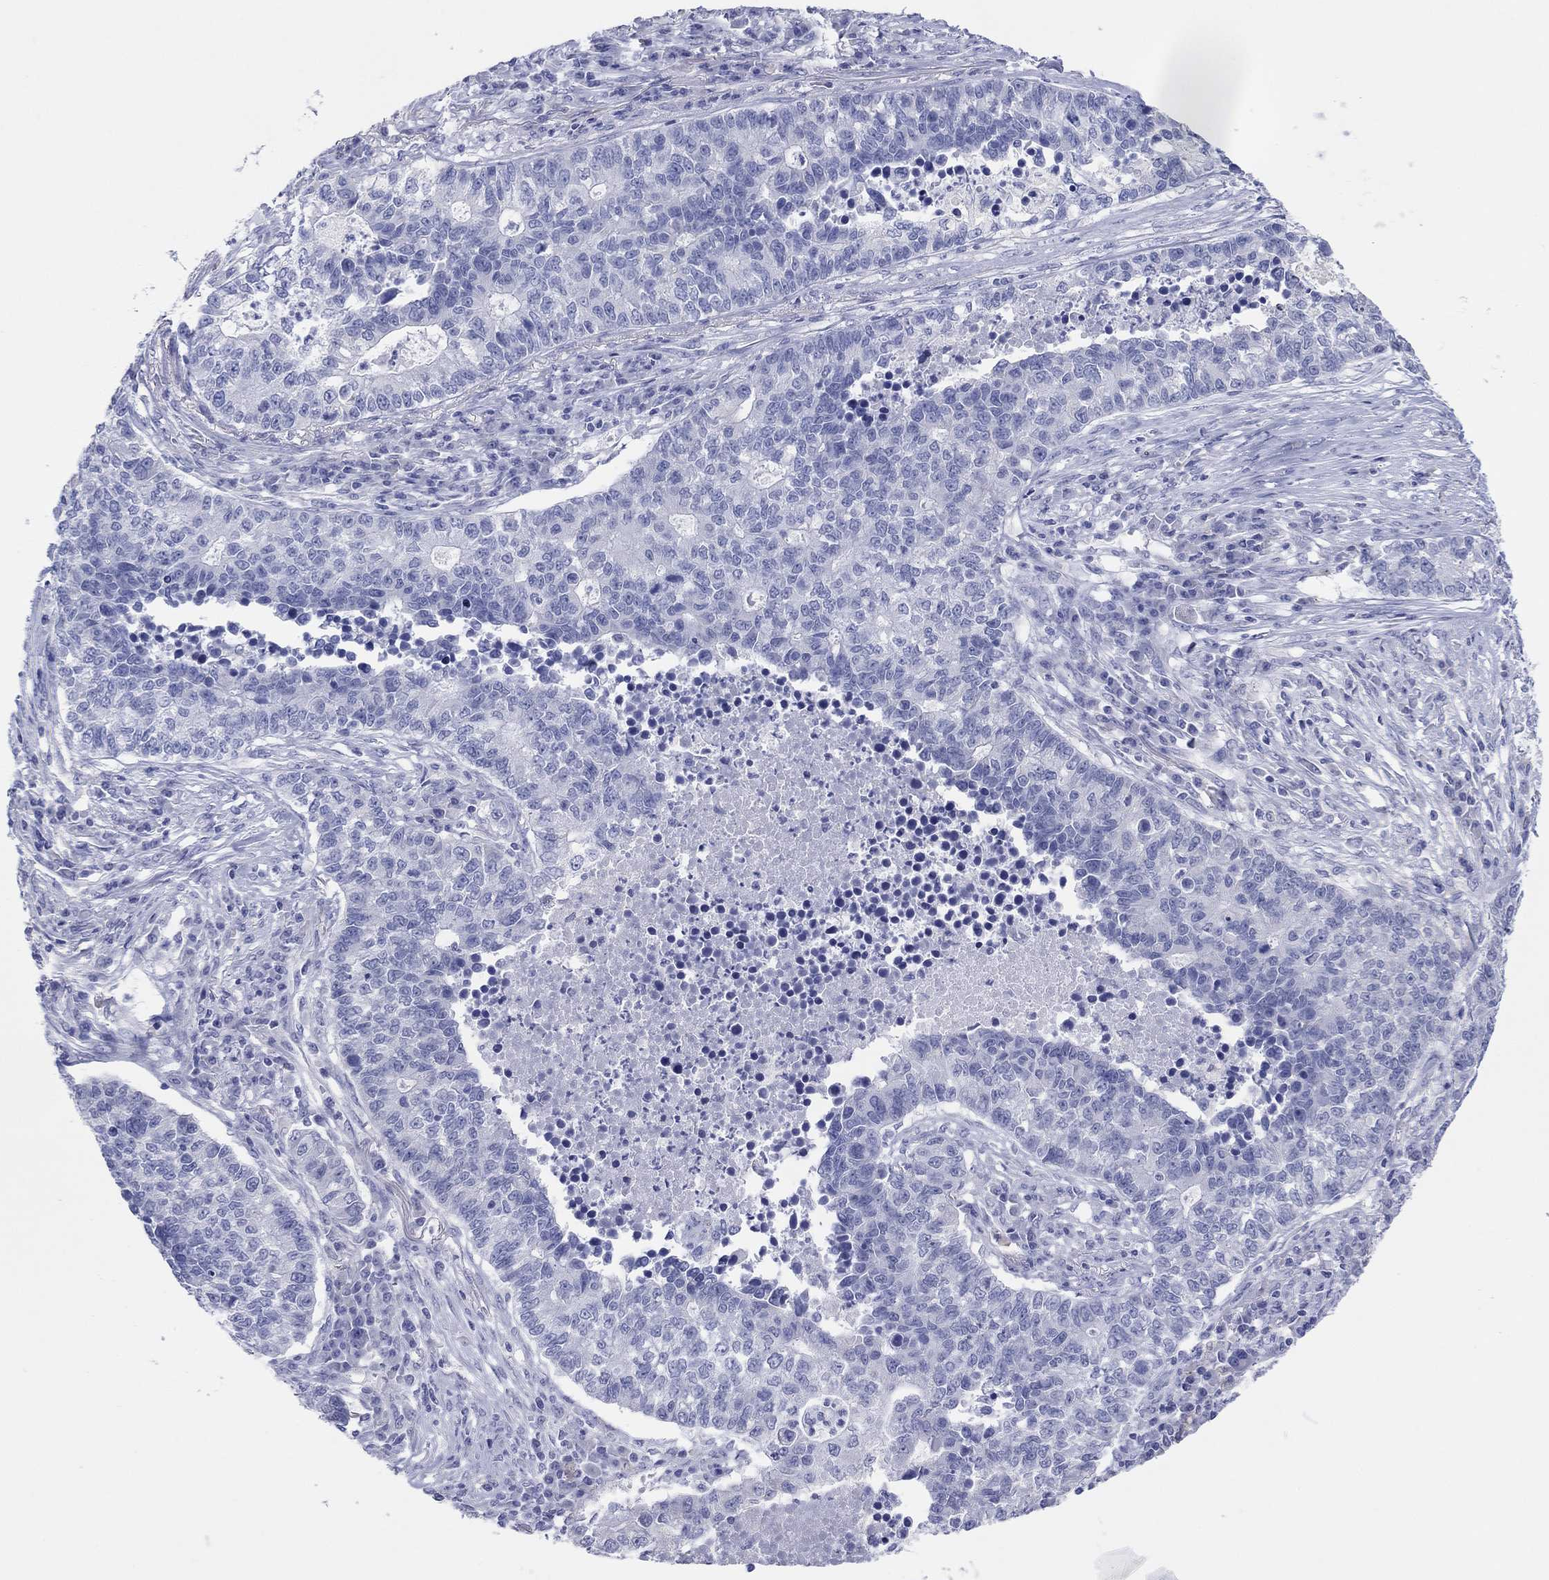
{"staining": {"intensity": "negative", "quantity": "none", "location": "none"}, "tissue": "lung cancer", "cell_type": "Tumor cells", "image_type": "cancer", "snomed": [{"axis": "morphology", "description": "Adenocarcinoma, NOS"}, {"axis": "topography", "description": "Lung"}], "caption": "This is a histopathology image of immunohistochemistry staining of adenocarcinoma (lung), which shows no staining in tumor cells.", "gene": "ERICH3", "patient": {"sex": "male", "age": 57}}